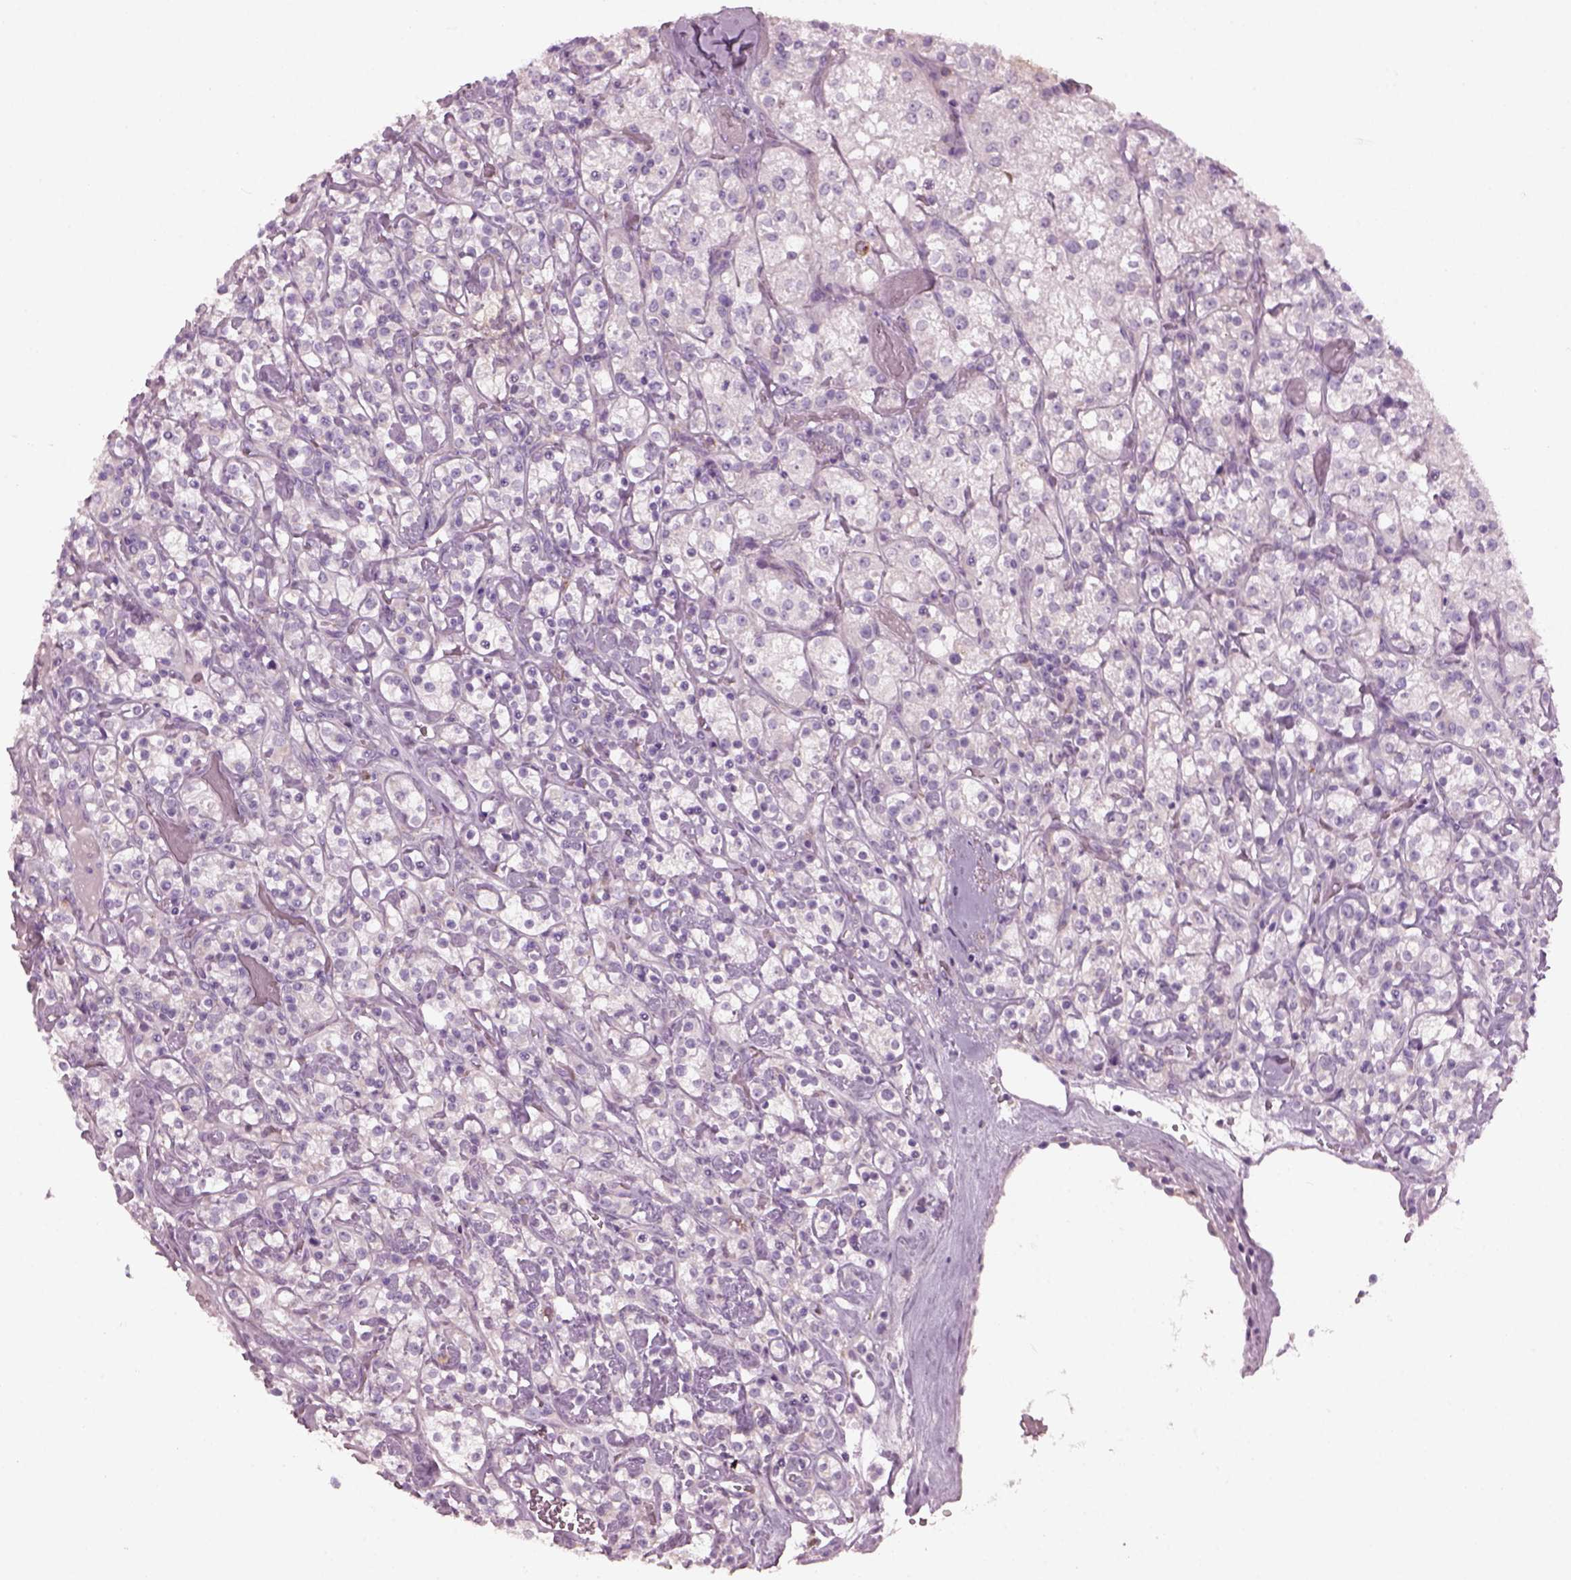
{"staining": {"intensity": "negative", "quantity": "none", "location": "none"}, "tissue": "renal cancer", "cell_type": "Tumor cells", "image_type": "cancer", "snomed": [{"axis": "morphology", "description": "Adenocarcinoma, NOS"}, {"axis": "topography", "description": "Kidney"}], "caption": "Immunohistochemical staining of renal adenocarcinoma displays no significant expression in tumor cells.", "gene": "TMEM231", "patient": {"sex": "male", "age": 77}}